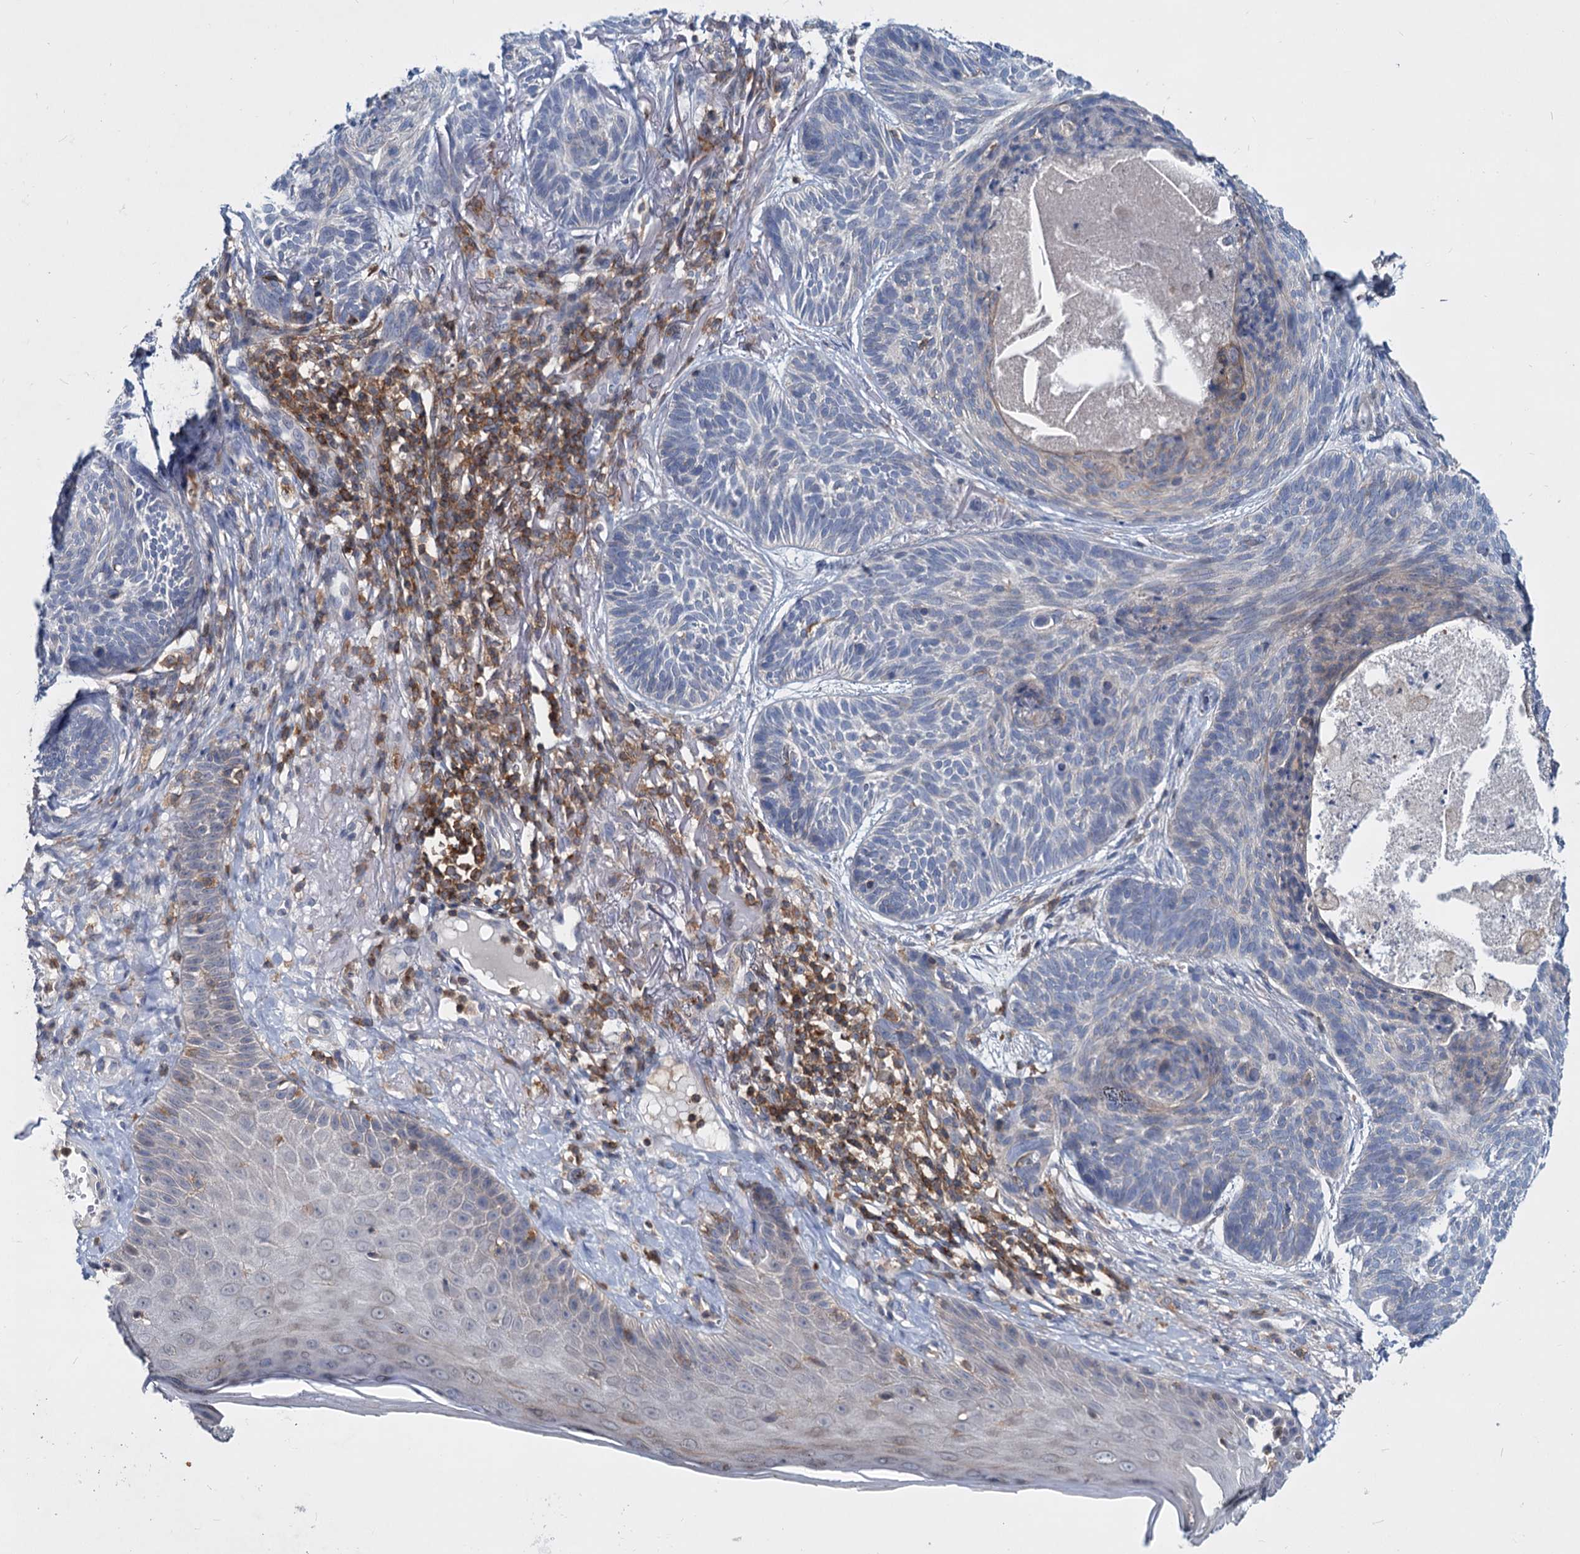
{"staining": {"intensity": "negative", "quantity": "none", "location": "none"}, "tissue": "skin cancer", "cell_type": "Tumor cells", "image_type": "cancer", "snomed": [{"axis": "morphology", "description": "Normal tissue, NOS"}, {"axis": "morphology", "description": "Basal cell carcinoma"}, {"axis": "topography", "description": "Skin"}], "caption": "DAB immunohistochemical staining of human basal cell carcinoma (skin) exhibits no significant positivity in tumor cells. (DAB (3,3'-diaminobenzidine) IHC with hematoxylin counter stain).", "gene": "LRCH4", "patient": {"sex": "male", "age": 66}}